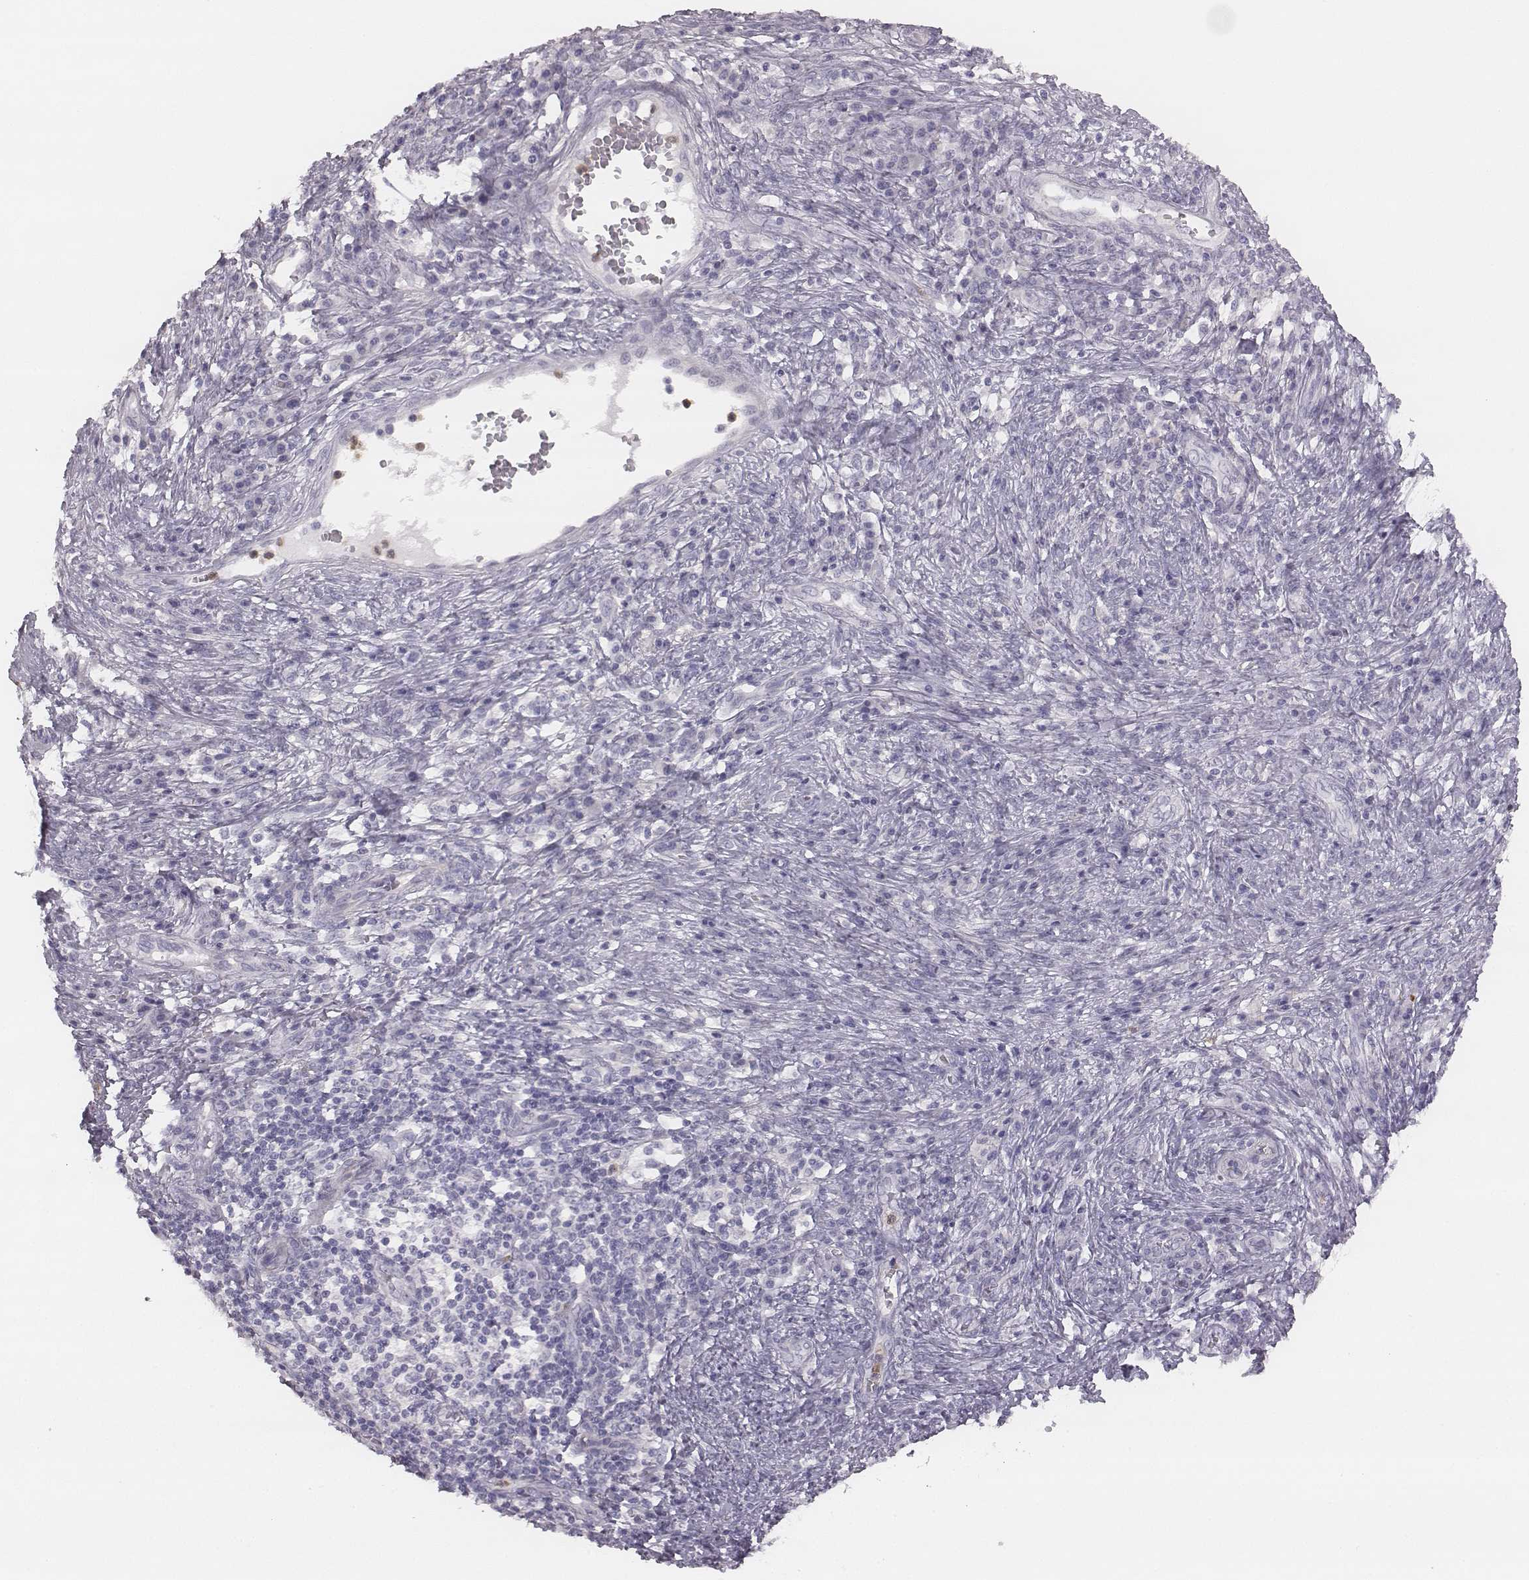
{"staining": {"intensity": "negative", "quantity": "none", "location": "none"}, "tissue": "cervical cancer", "cell_type": "Tumor cells", "image_type": "cancer", "snomed": [{"axis": "morphology", "description": "Squamous cell carcinoma, NOS"}, {"axis": "topography", "description": "Cervix"}], "caption": "Human cervical cancer stained for a protein using immunohistochemistry (IHC) demonstrates no positivity in tumor cells.", "gene": "KCNJ12", "patient": {"sex": "female", "age": 39}}